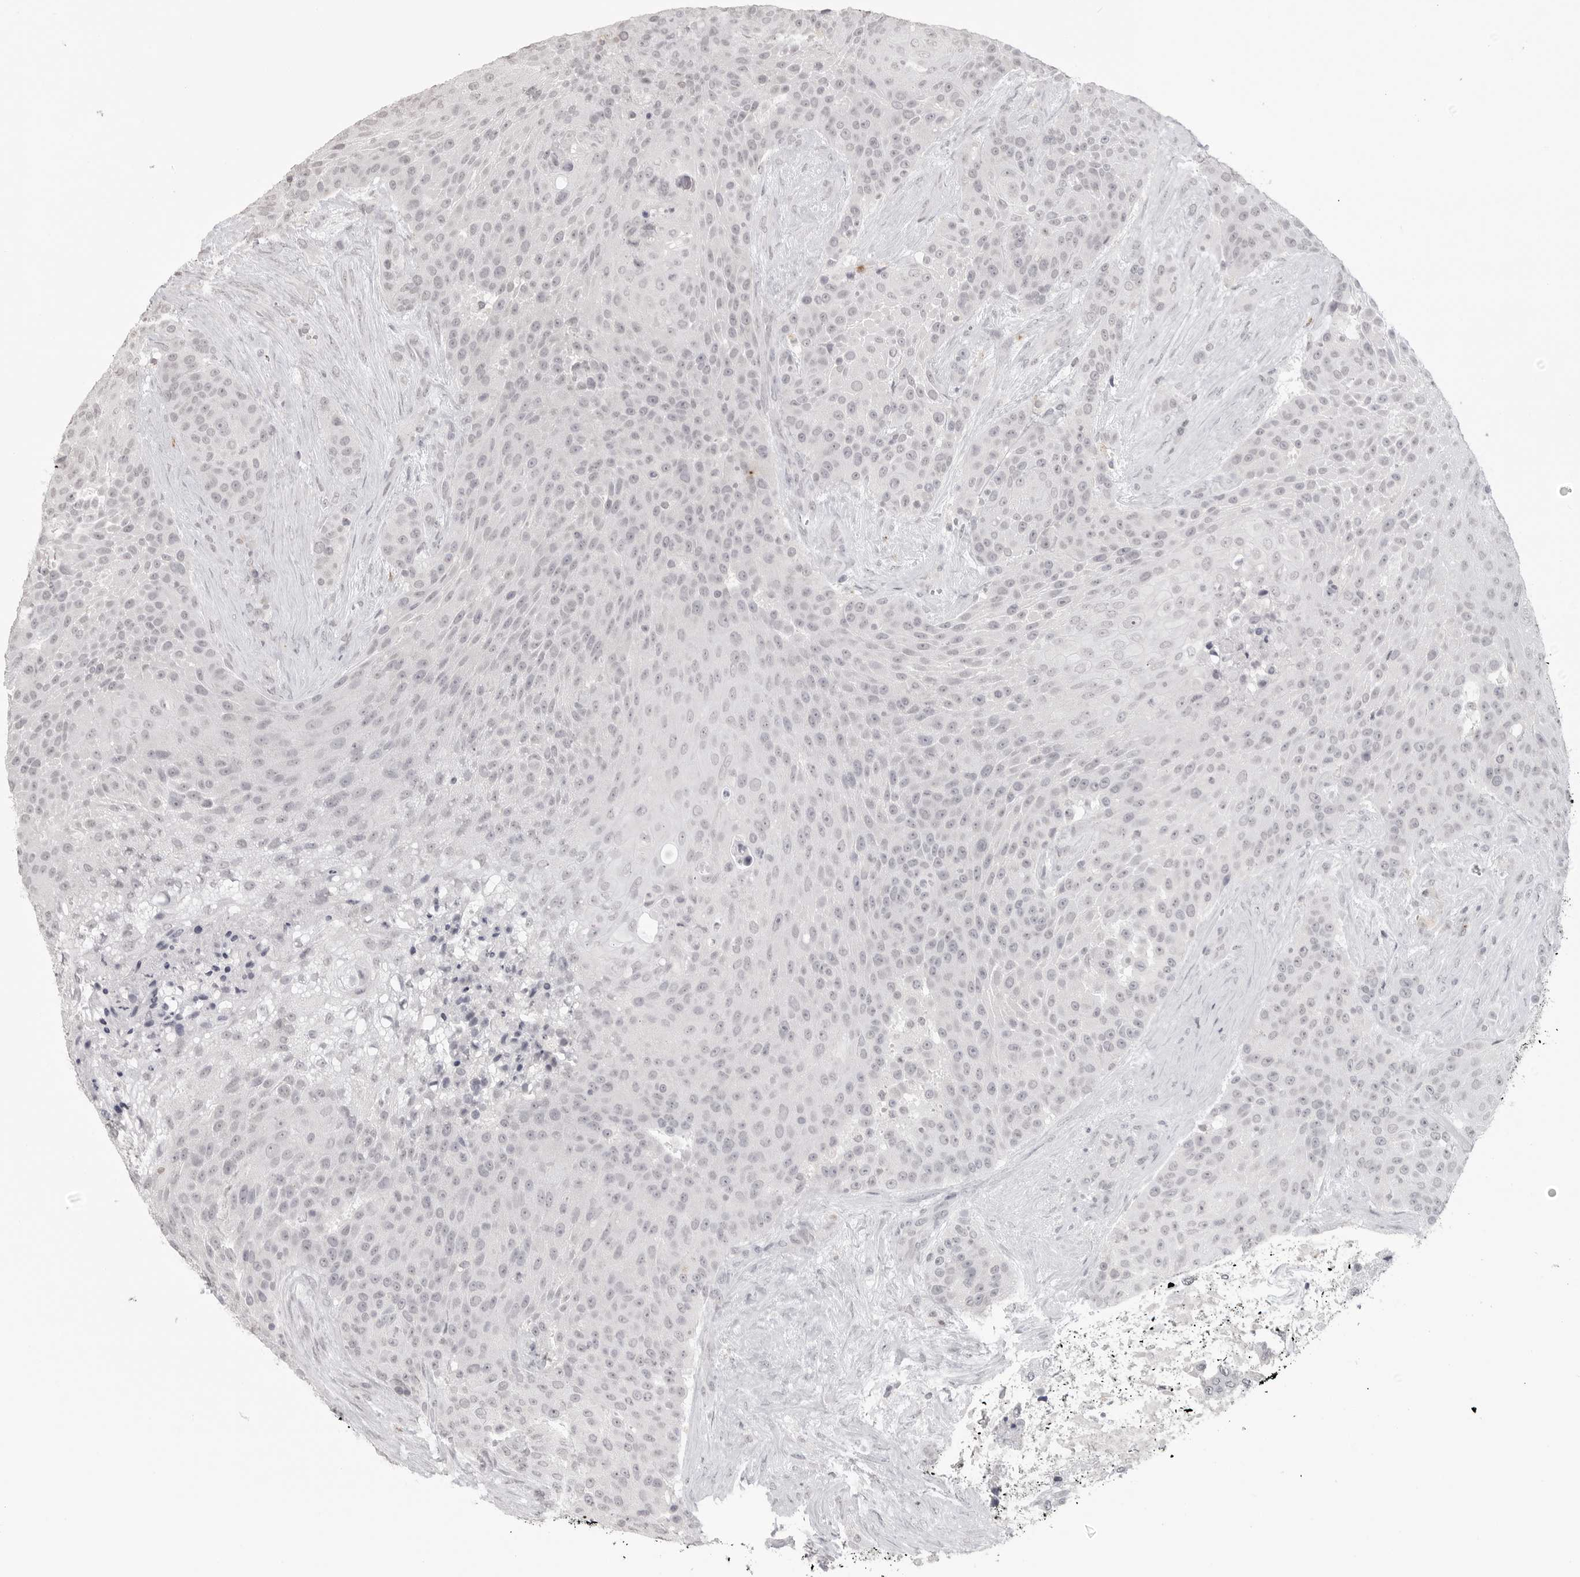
{"staining": {"intensity": "negative", "quantity": "none", "location": "none"}, "tissue": "urothelial cancer", "cell_type": "Tumor cells", "image_type": "cancer", "snomed": [{"axis": "morphology", "description": "Urothelial carcinoma, High grade"}, {"axis": "topography", "description": "Urinary bladder"}], "caption": "Immunohistochemistry photomicrograph of neoplastic tissue: urothelial carcinoma (high-grade) stained with DAB demonstrates no significant protein expression in tumor cells.", "gene": "PRSS1", "patient": {"sex": "female", "age": 63}}